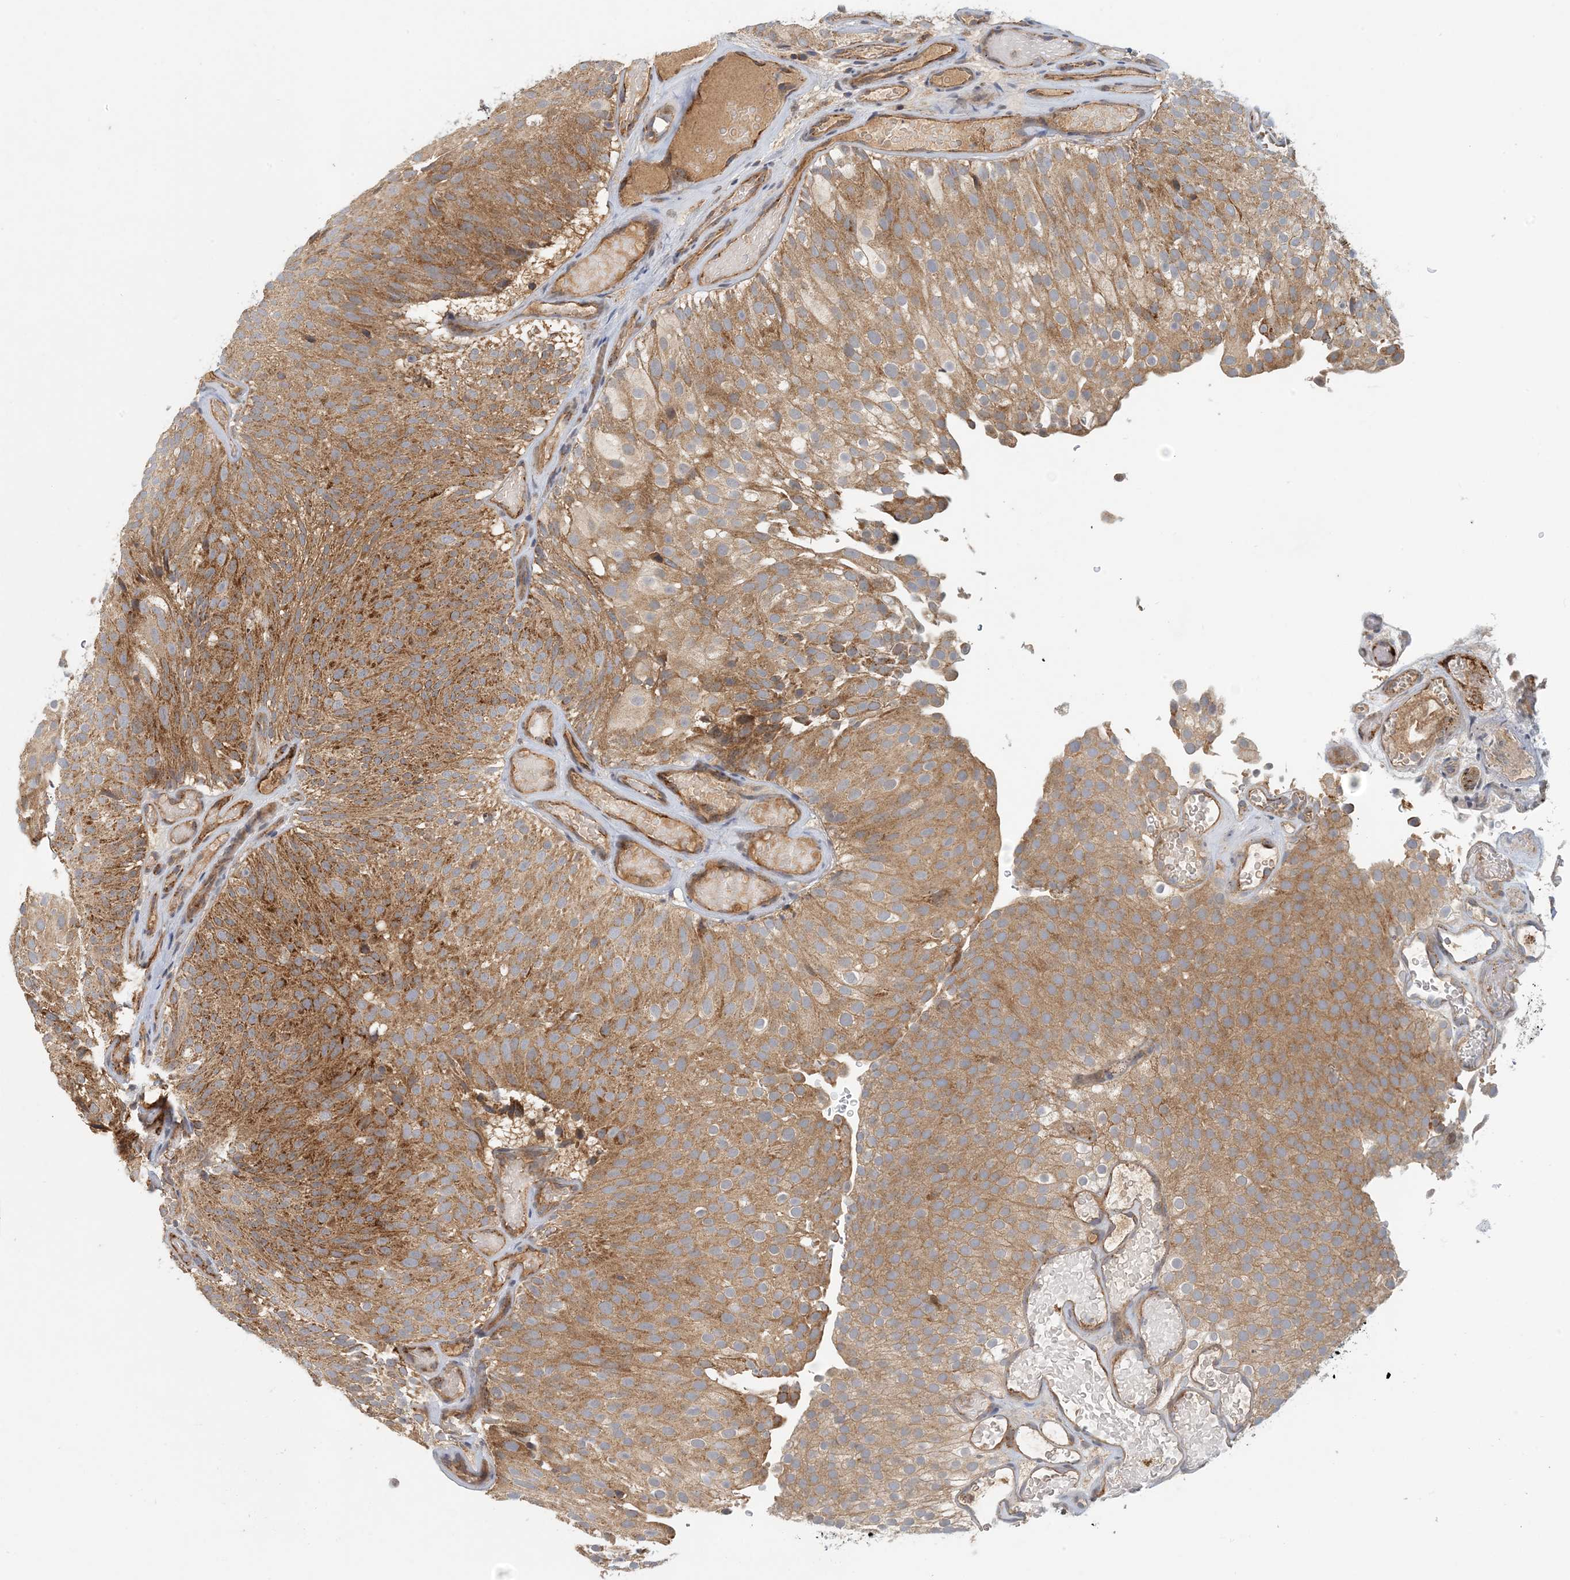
{"staining": {"intensity": "strong", "quantity": ">75%", "location": "cytoplasmic/membranous"}, "tissue": "urothelial cancer", "cell_type": "Tumor cells", "image_type": "cancer", "snomed": [{"axis": "morphology", "description": "Urothelial carcinoma, Low grade"}, {"axis": "topography", "description": "Urinary bladder"}], "caption": "Tumor cells demonstrate high levels of strong cytoplasmic/membranous positivity in about >75% of cells in urothelial carcinoma (low-grade).", "gene": "ZBTB3", "patient": {"sex": "male", "age": 78}}